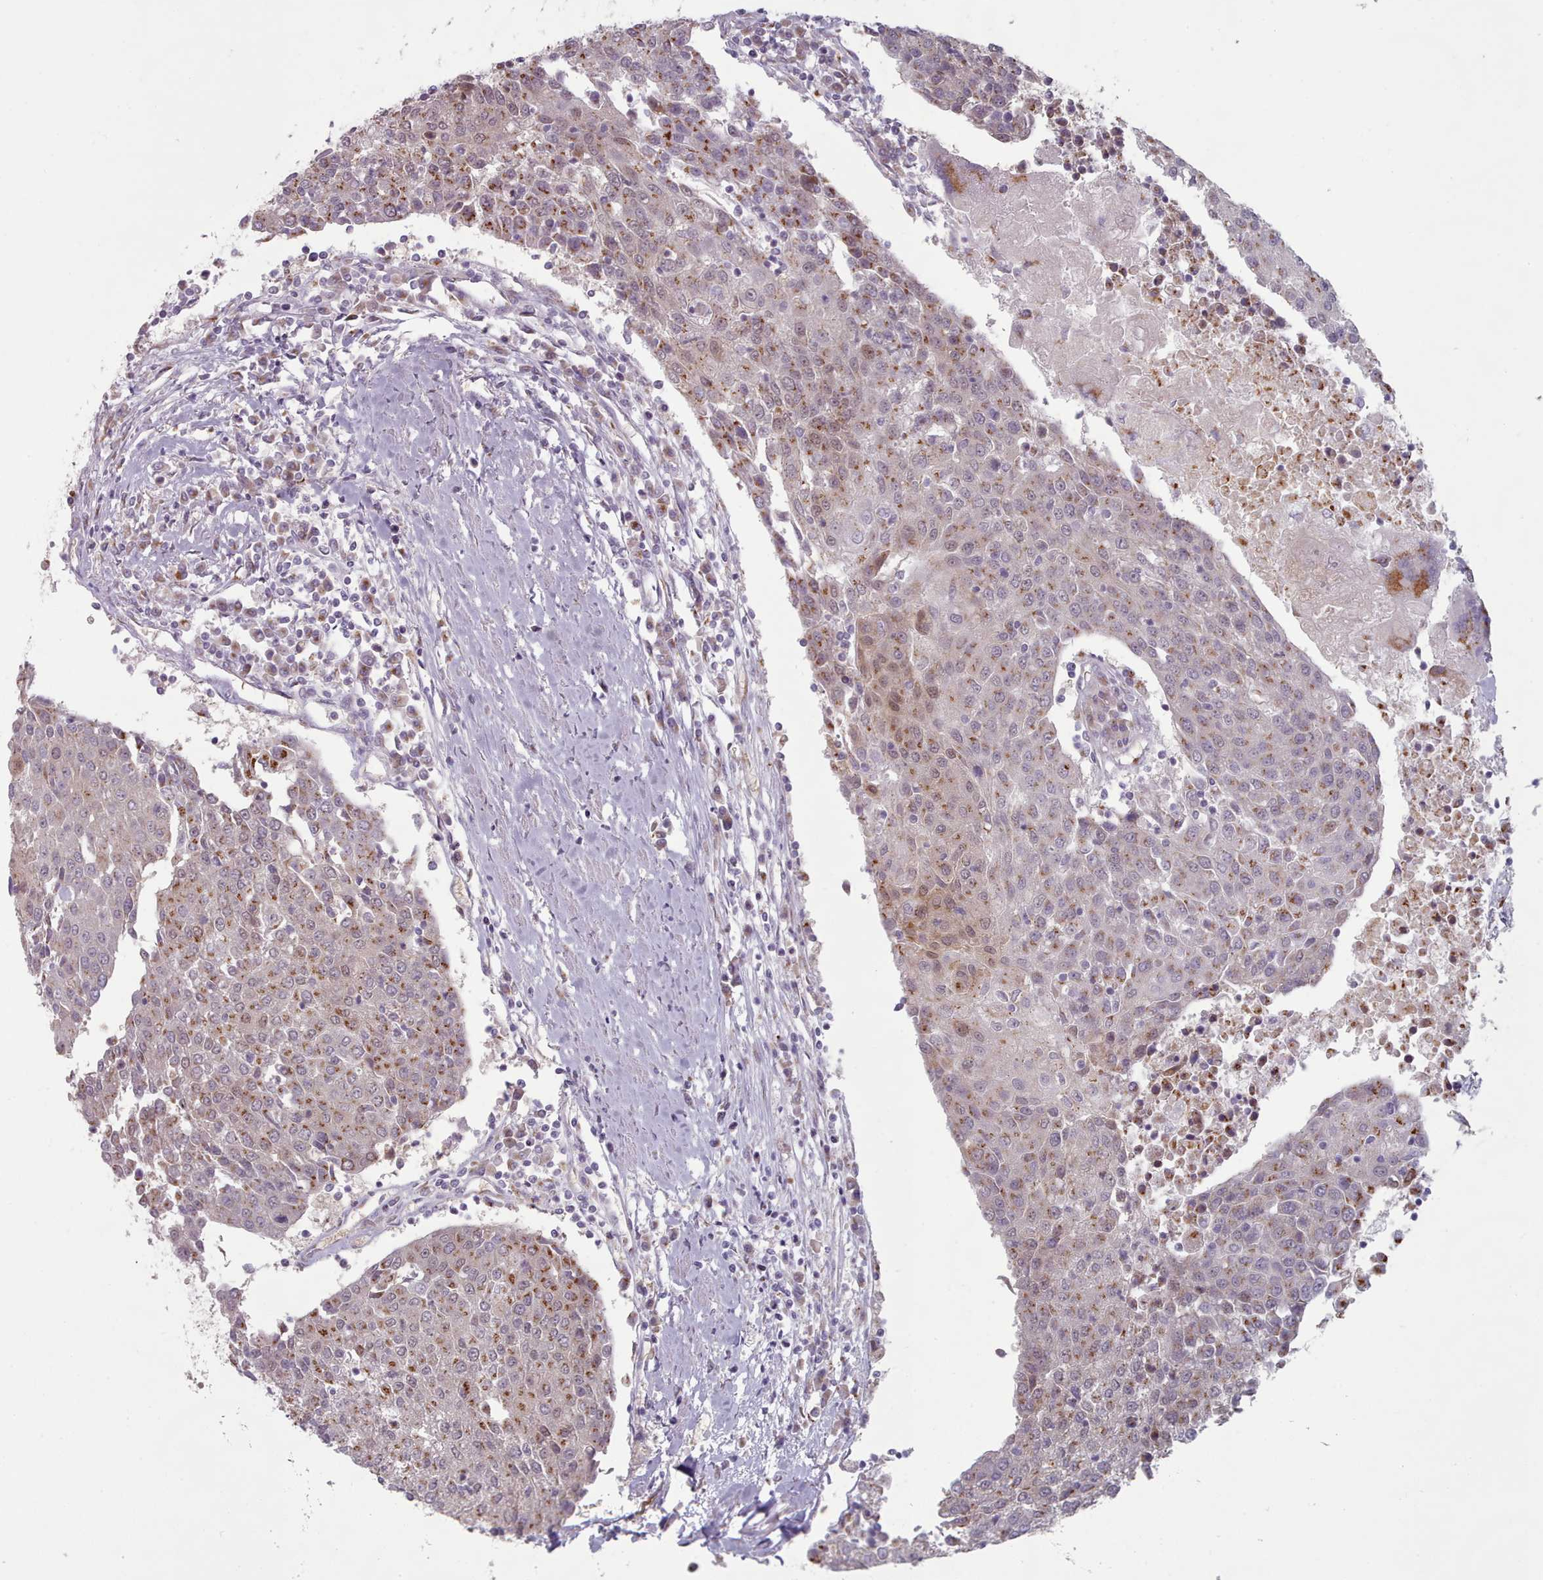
{"staining": {"intensity": "moderate", "quantity": ">75%", "location": "cytoplasmic/membranous"}, "tissue": "urothelial cancer", "cell_type": "Tumor cells", "image_type": "cancer", "snomed": [{"axis": "morphology", "description": "Urothelial carcinoma, High grade"}, {"axis": "topography", "description": "Urinary bladder"}], "caption": "Brown immunohistochemical staining in human urothelial carcinoma (high-grade) displays moderate cytoplasmic/membranous expression in approximately >75% of tumor cells.", "gene": "MAN1B1", "patient": {"sex": "female", "age": 85}}